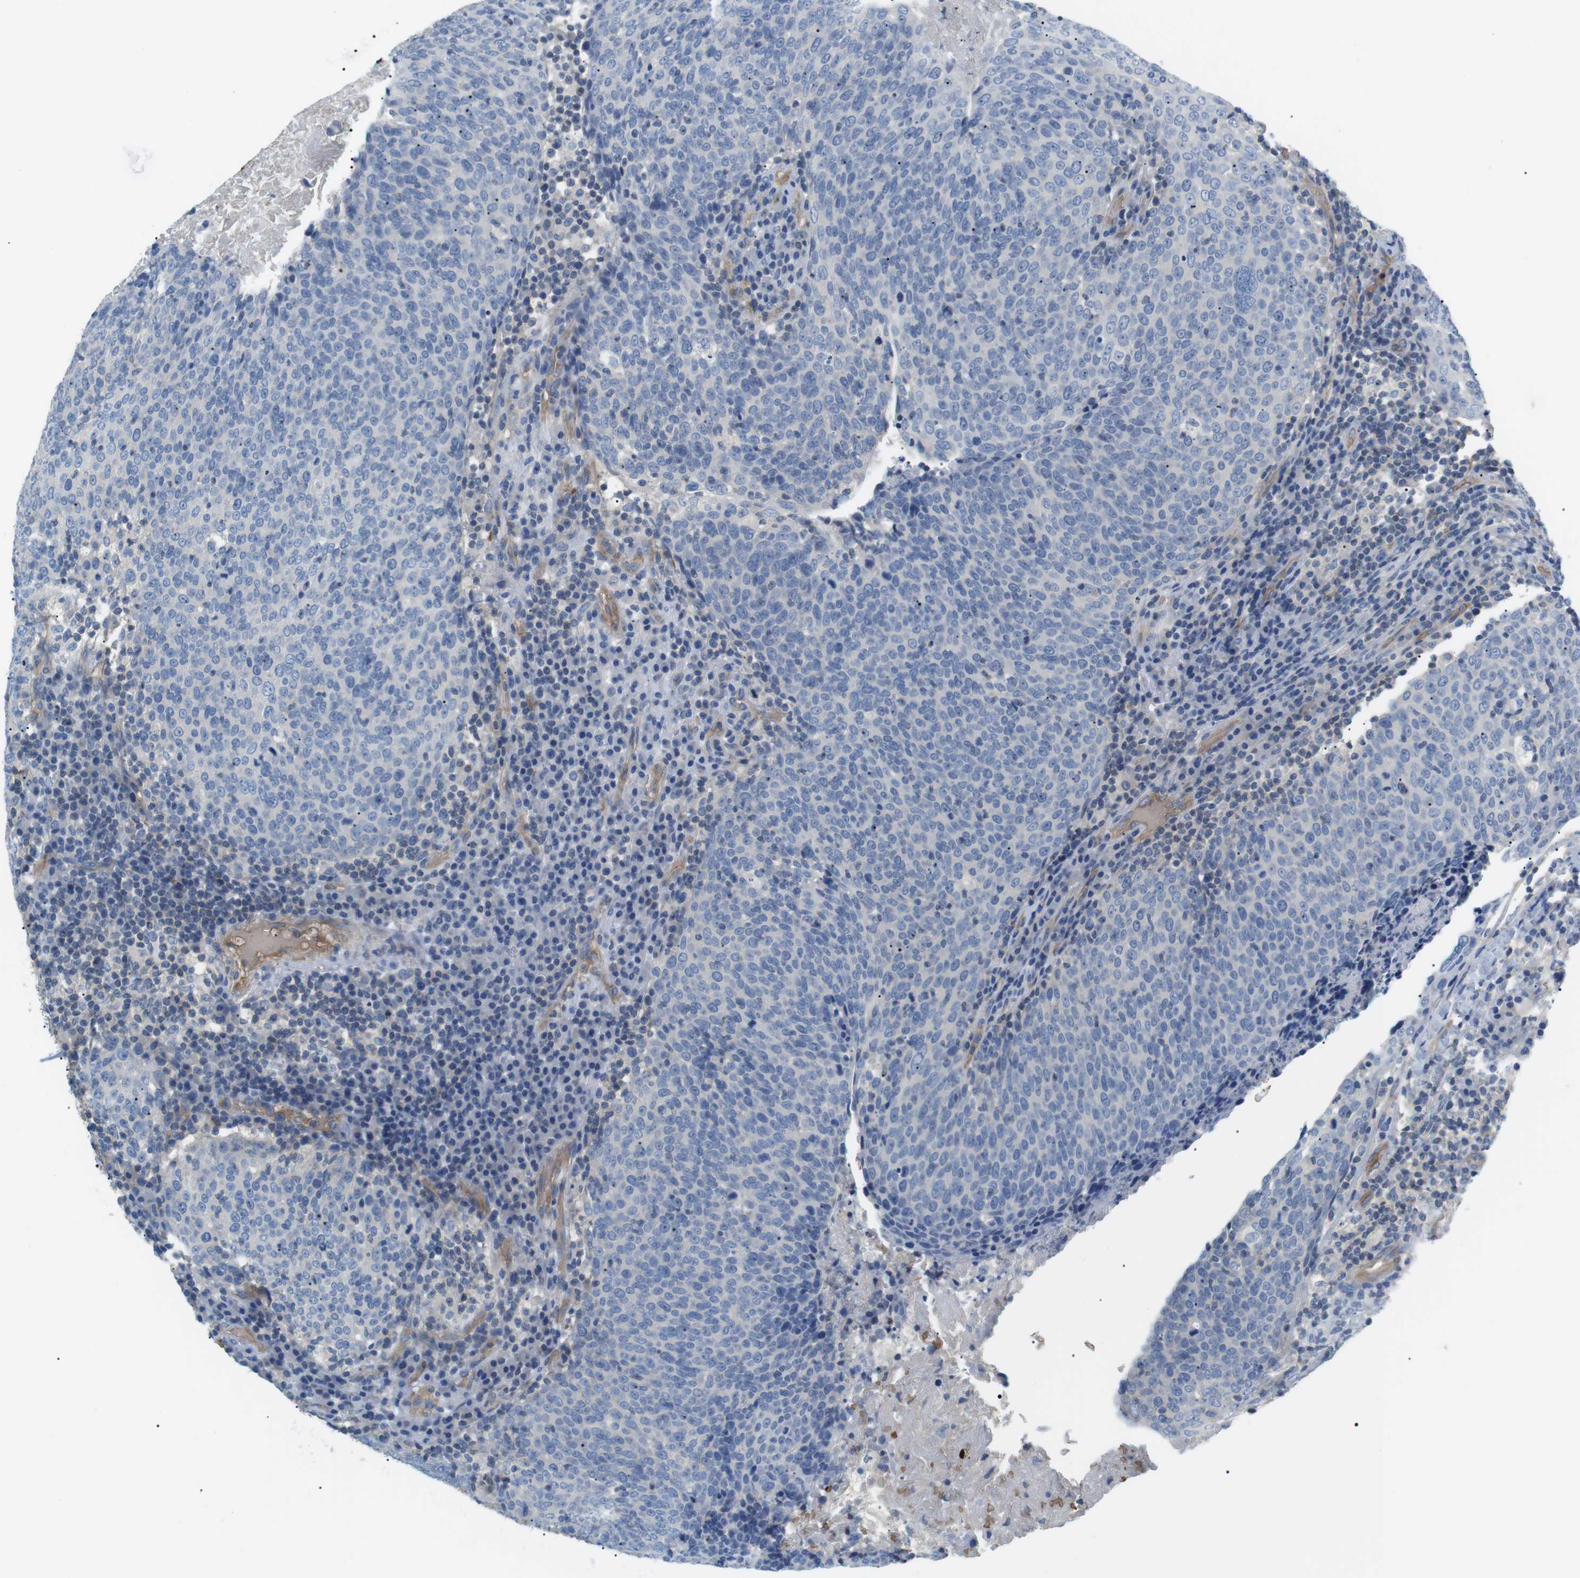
{"staining": {"intensity": "negative", "quantity": "none", "location": "none"}, "tissue": "head and neck cancer", "cell_type": "Tumor cells", "image_type": "cancer", "snomed": [{"axis": "morphology", "description": "Squamous cell carcinoma, NOS"}, {"axis": "morphology", "description": "Squamous cell carcinoma, metastatic, NOS"}, {"axis": "topography", "description": "Lymph node"}, {"axis": "topography", "description": "Head-Neck"}], "caption": "Immunohistochemical staining of human head and neck cancer demonstrates no significant positivity in tumor cells.", "gene": "ADCY10", "patient": {"sex": "male", "age": 62}}